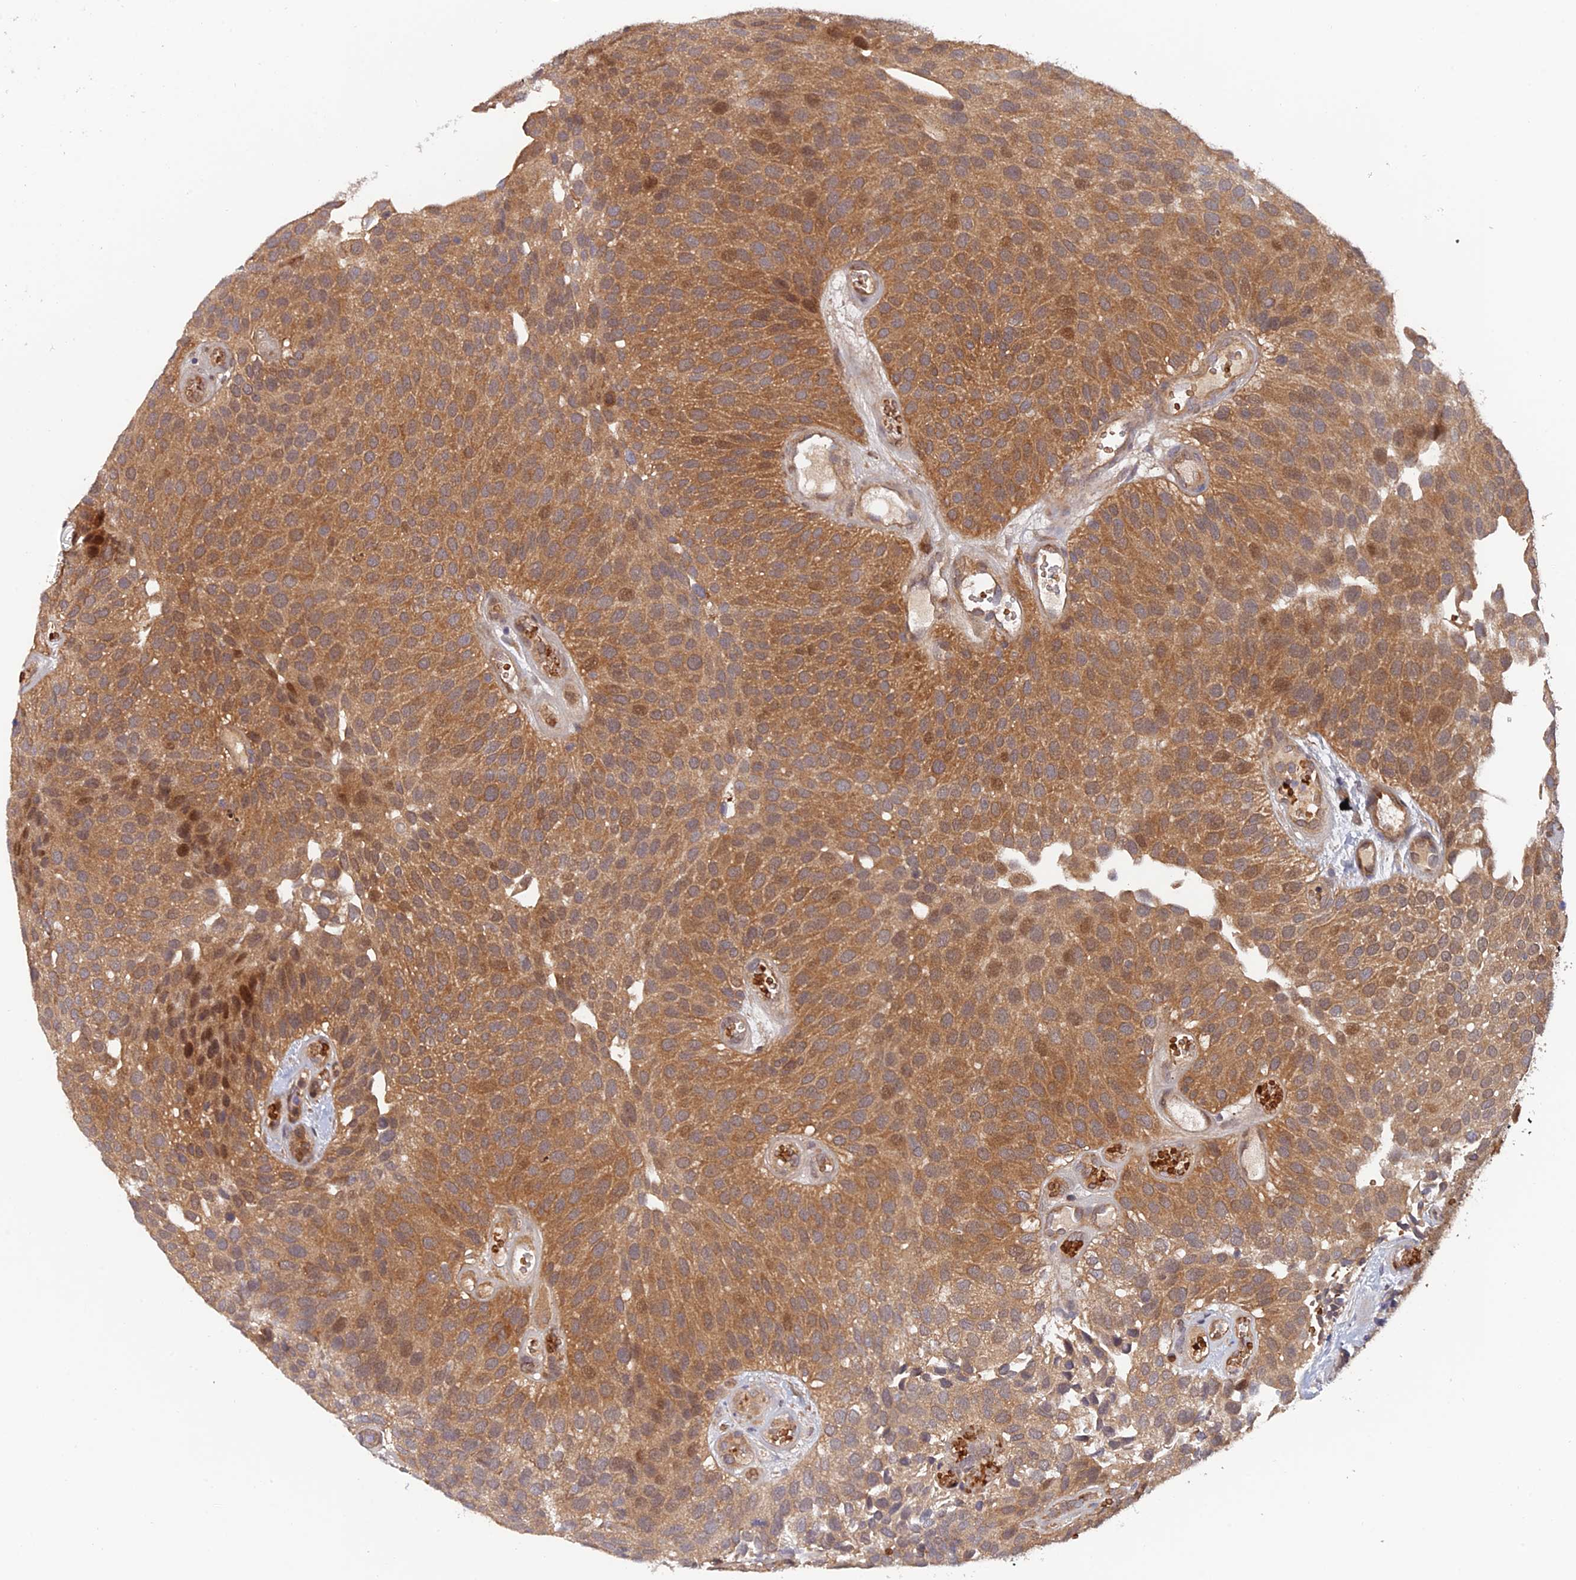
{"staining": {"intensity": "strong", "quantity": ">75%", "location": "cytoplasmic/membranous,nuclear"}, "tissue": "urothelial cancer", "cell_type": "Tumor cells", "image_type": "cancer", "snomed": [{"axis": "morphology", "description": "Urothelial carcinoma, Low grade"}, {"axis": "topography", "description": "Urinary bladder"}], "caption": "A photomicrograph showing strong cytoplasmic/membranous and nuclear staining in about >75% of tumor cells in urothelial cancer, as visualized by brown immunohistochemical staining.", "gene": "ARL2BP", "patient": {"sex": "male", "age": 89}}